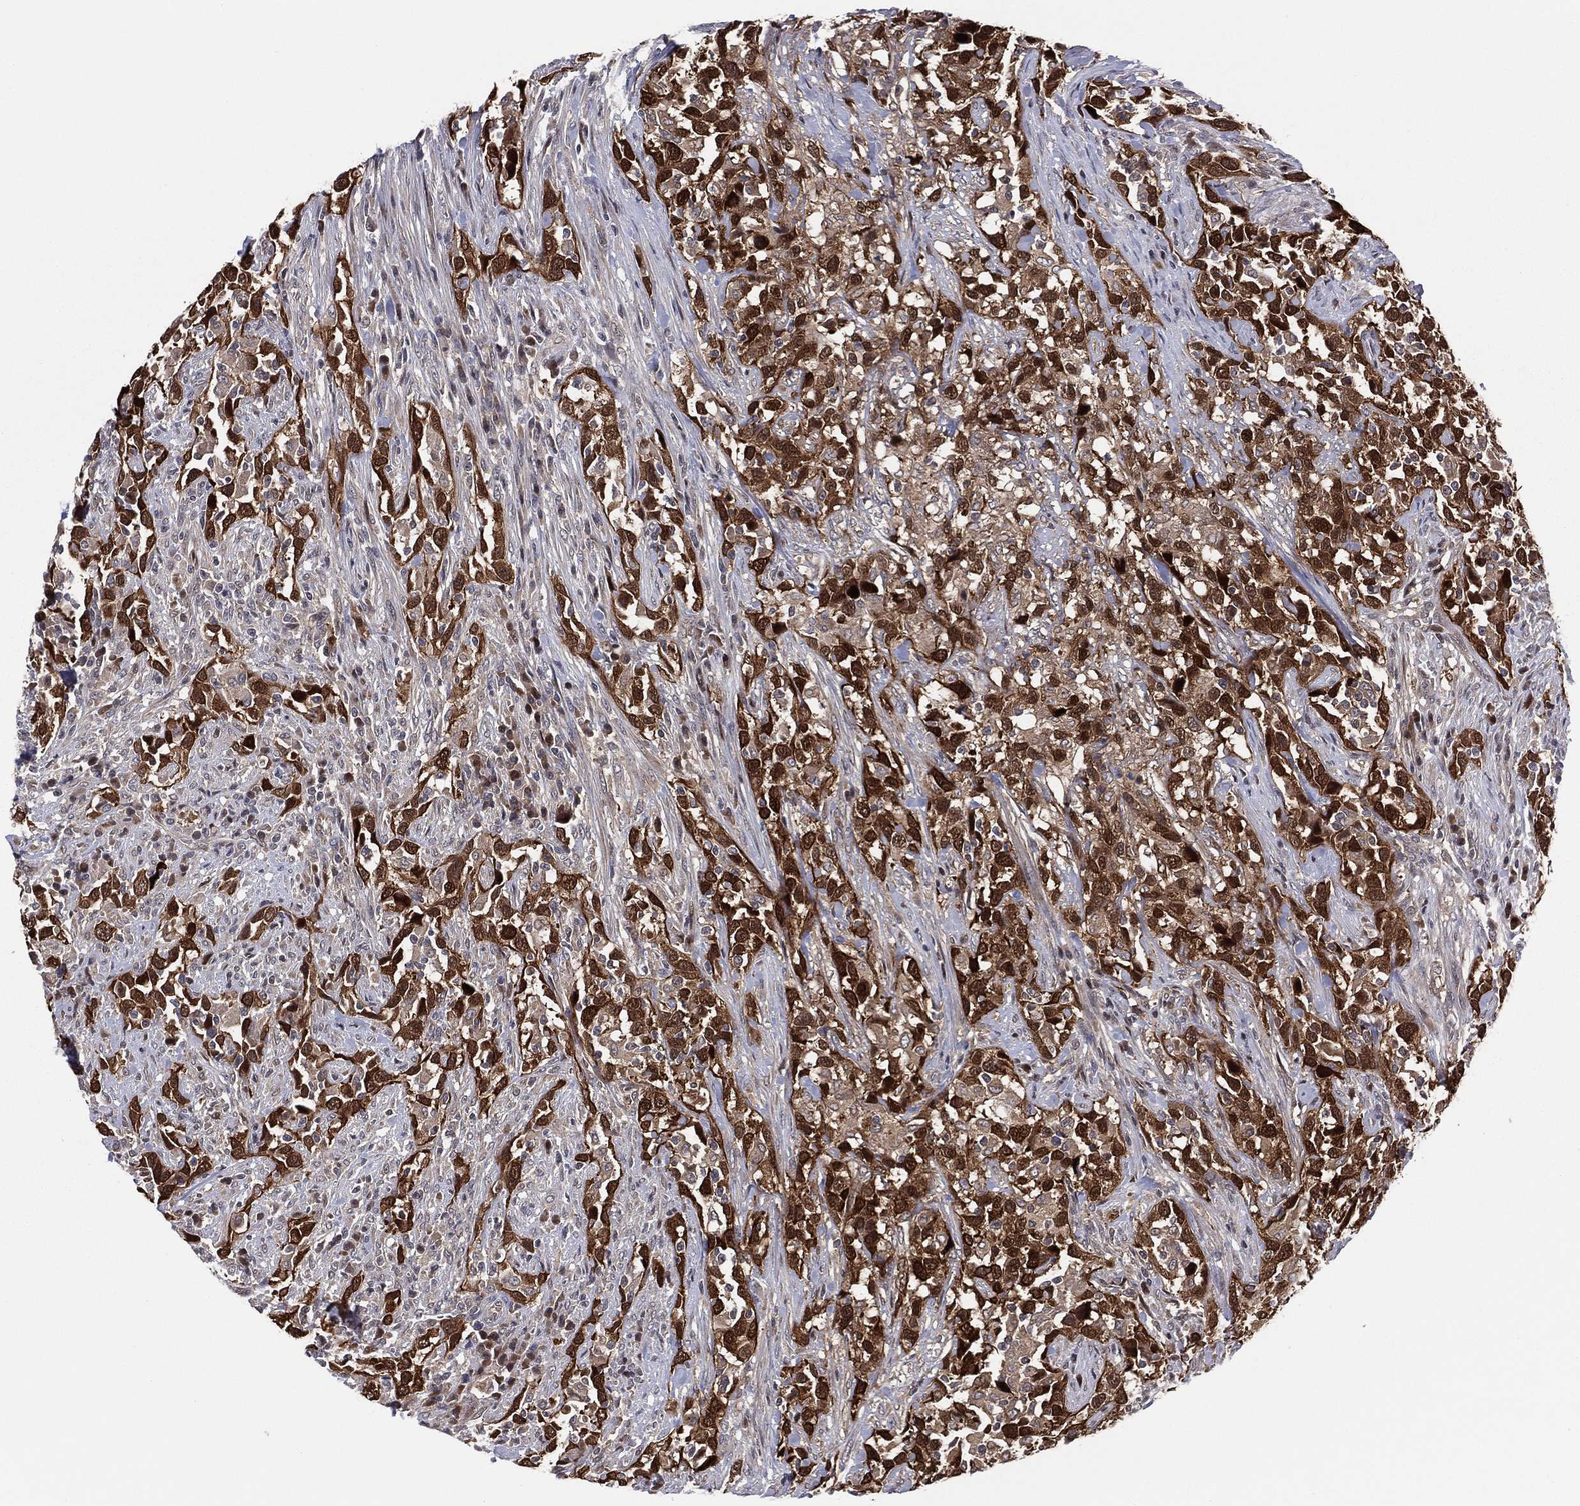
{"staining": {"intensity": "strong", "quantity": "25%-75%", "location": "cytoplasmic/membranous,nuclear"}, "tissue": "urothelial cancer", "cell_type": "Tumor cells", "image_type": "cancer", "snomed": [{"axis": "morphology", "description": "Urothelial carcinoma, NOS"}, {"axis": "morphology", "description": "Urothelial carcinoma, High grade"}, {"axis": "topography", "description": "Urinary bladder"}], "caption": "Protein staining of urothelial cancer tissue displays strong cytoplasmic/membranous and nuclear expression in approximately 25%-75% of tumor cells.", "gene": "SNCG", "patient": {"sex": "female", "age": 64}}